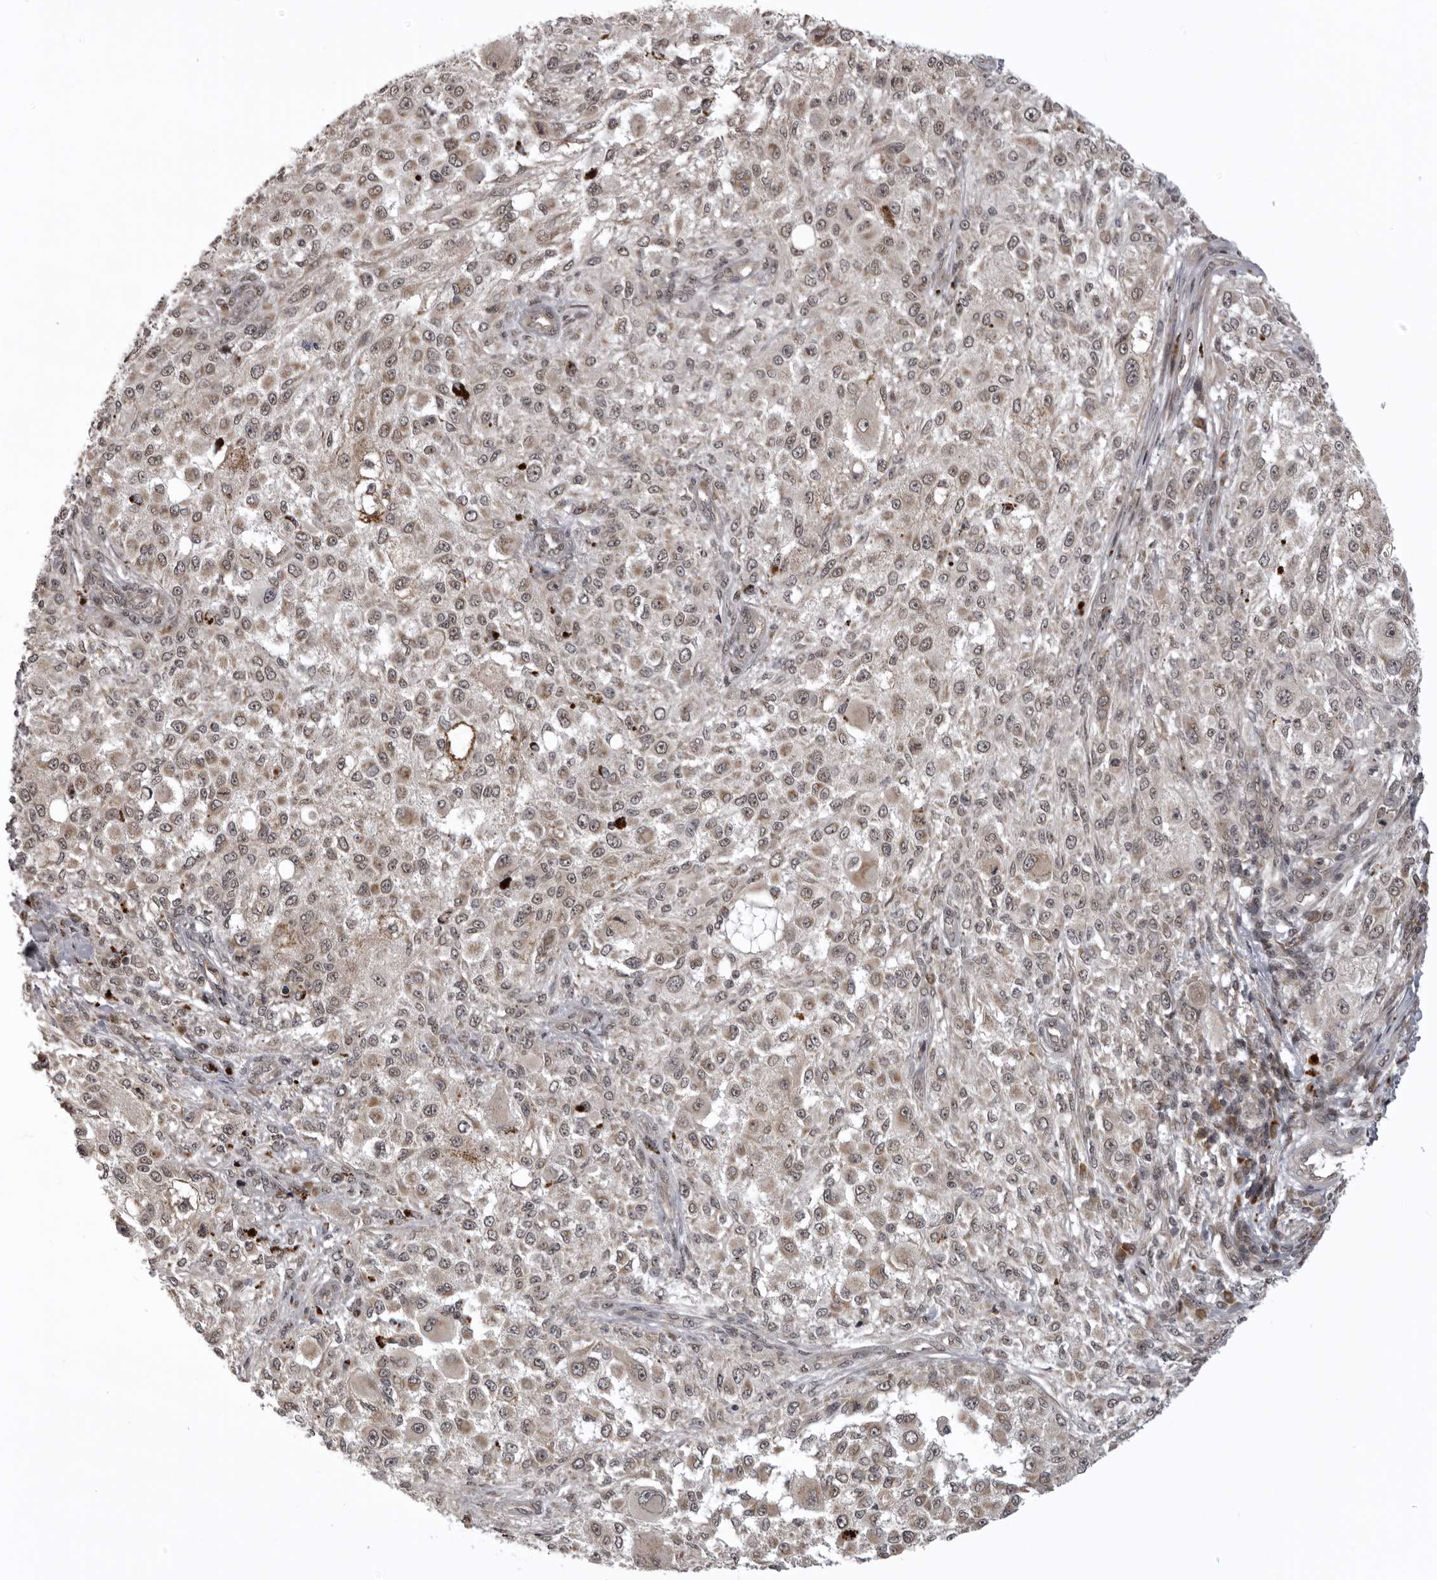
{"staining": {"intensity": "weak", "quantity": "25%-75%", "location": "cytoplasmic/membranous,nuclear"}, "tissue": "melanoma", "cell_type": "Tumor cells", "image_type": "cancer", "snomed": [{"axis": "morphology", "description": "Necrosis, NOS"}, {"axis": "morphology", "description": "Malignant melanoma, NOS"}, {"axis": "topography", "description": "Skin"}], "caption": "Immunohistochemical staining of melanoma shows low levels of weak cytoplasmic/membranous and nuclear protein expression in approximately 25%-75% of tumor cells. (Stains: DAB (3,3'-diaminobenzidine) in brown, nuclei in blue, Microscopy: brightfield microscopy at high magnification).", "gene": "C1orf109", "patient": {"sex": "female", "age": 87}}